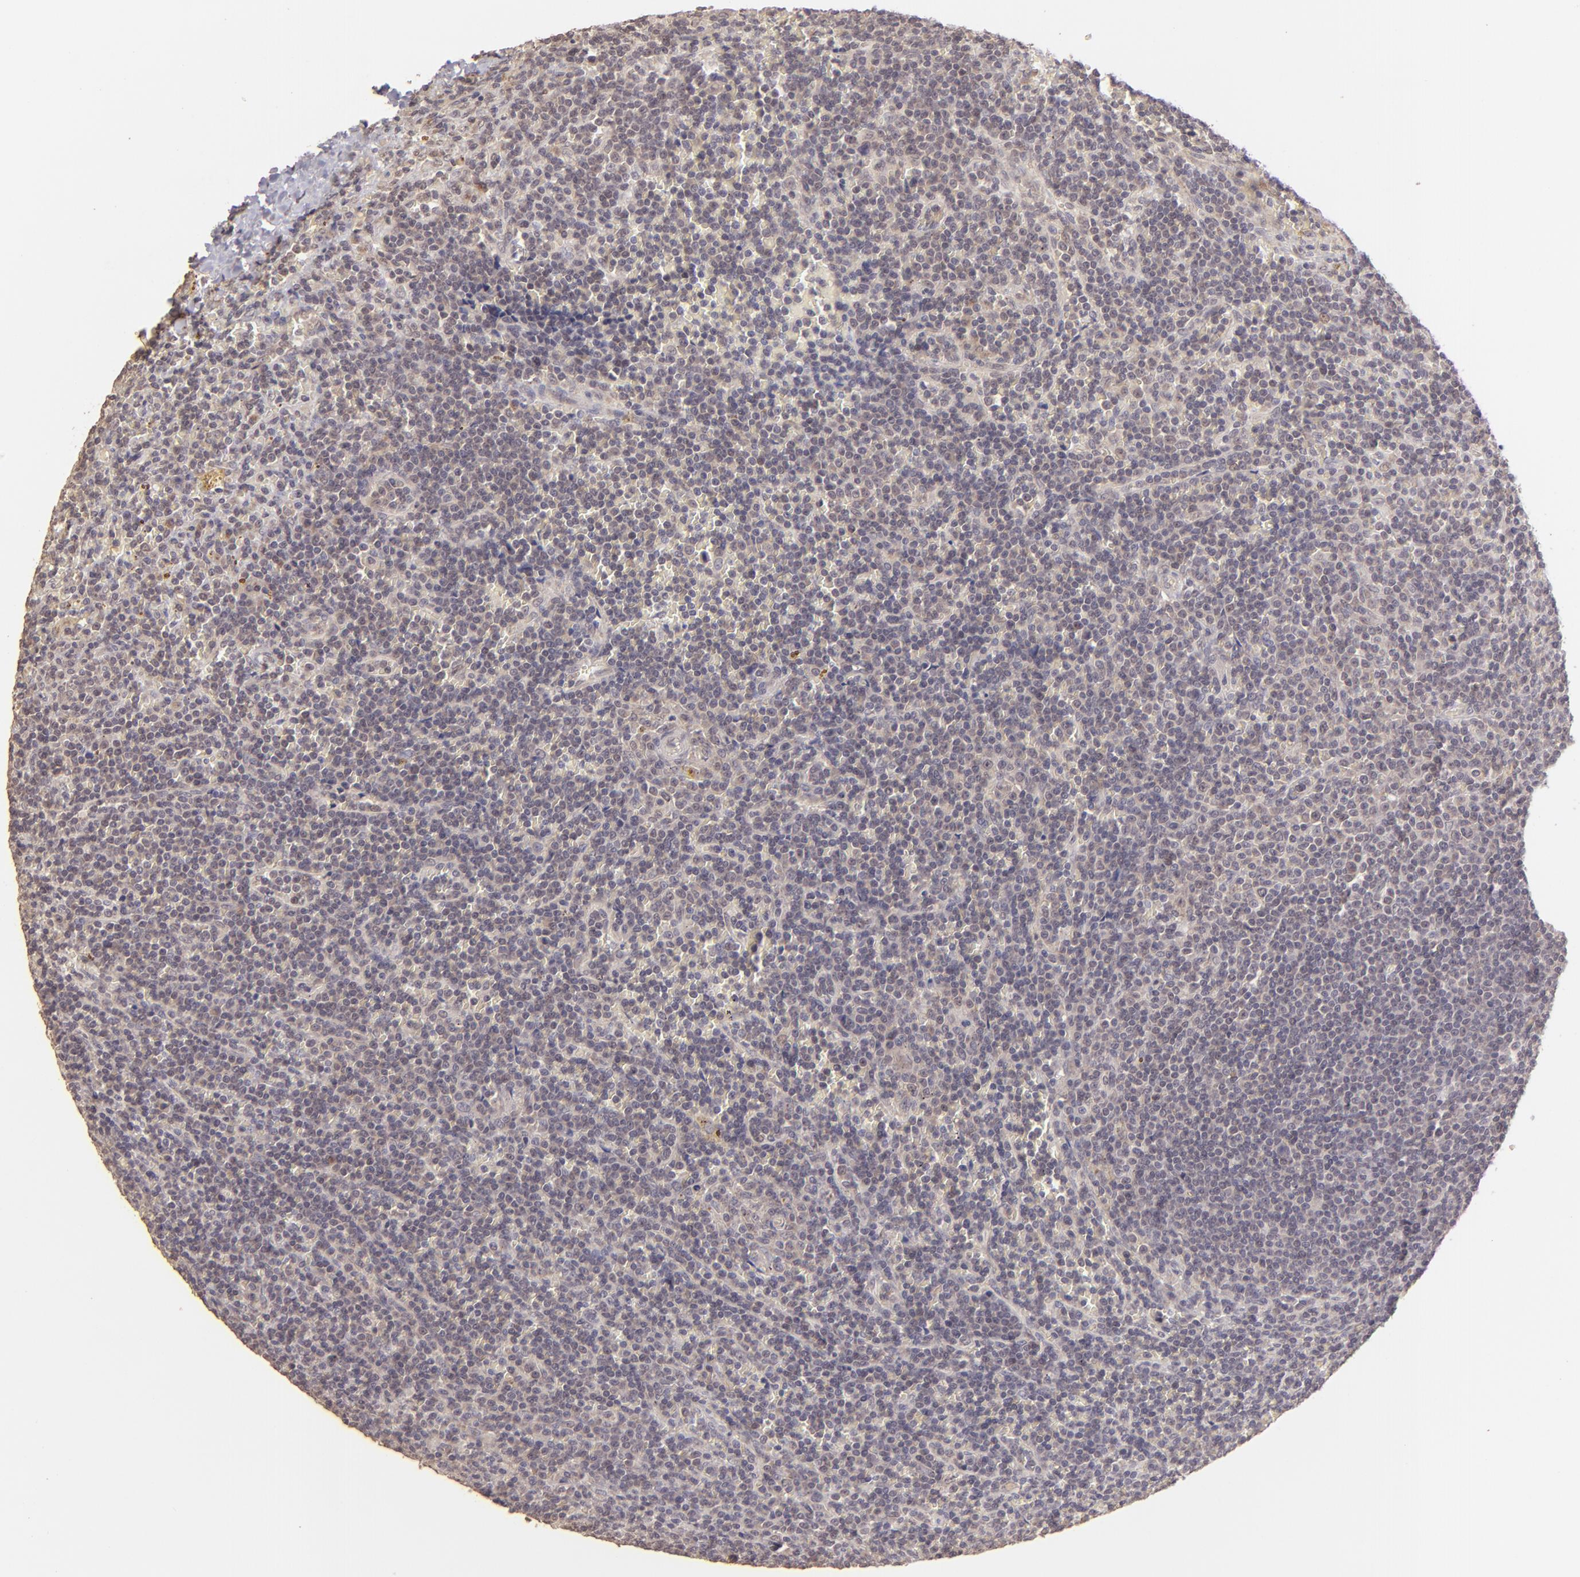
{"staining": {"intensity": "negative", "quantity": "none", "location": "none"}, "tissue": "lymphoma", "cell_type": "Tumor cells", "image_type": "cancer", "snomed": [{"axis": "morphology", "description": "Malignant lymphoma, non-Hodgkin's type, Low grade"}, {"axis": "topography", "description": "Spleen"}], "caption": "High magnification brightfield microscopy of lymphoma stained with DAB (3,3'-diaminobenzidine) (brown) and counterstained with hematoxylin (blue): tumor cells show no significant staining.", "gene": "CLDN1", "patient": {"sex": "male", "age": 80}}